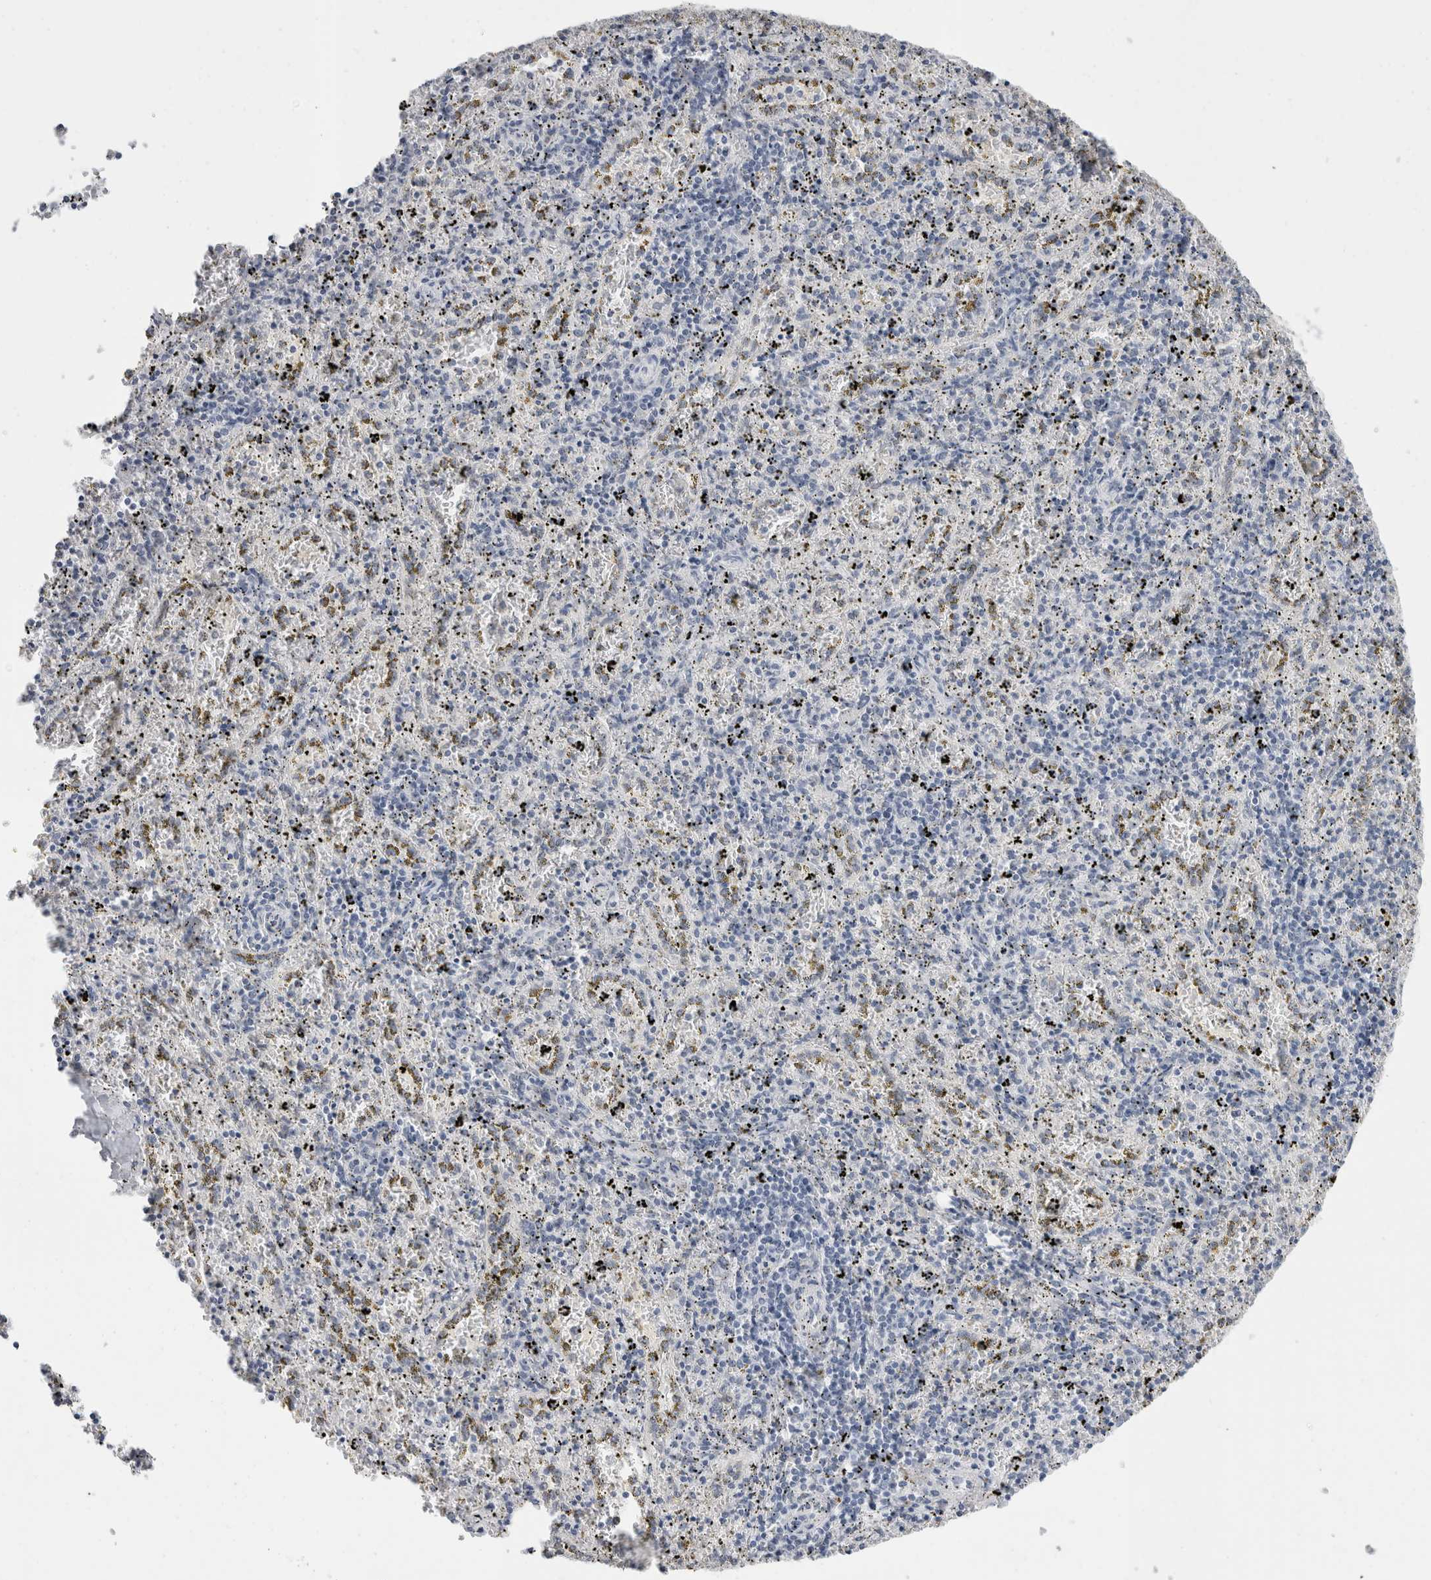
{"staining": {"intensity": "negative", "quantity": "none", "location": "none"}, "tissue": "spleen", "cell_type": "Cells in red pulp", "image_type": "normal", "snomed": [{"axis": "morphology", "description": "Normal tissue, NOS"}, {"axis": "topography", "description": "Spleen"}], "caption": "Cells in red pulp are negative for protein expression in unremarkable human spleen.", "gene": "CADM3", "patient": {"sex": "male", "age": 11}}